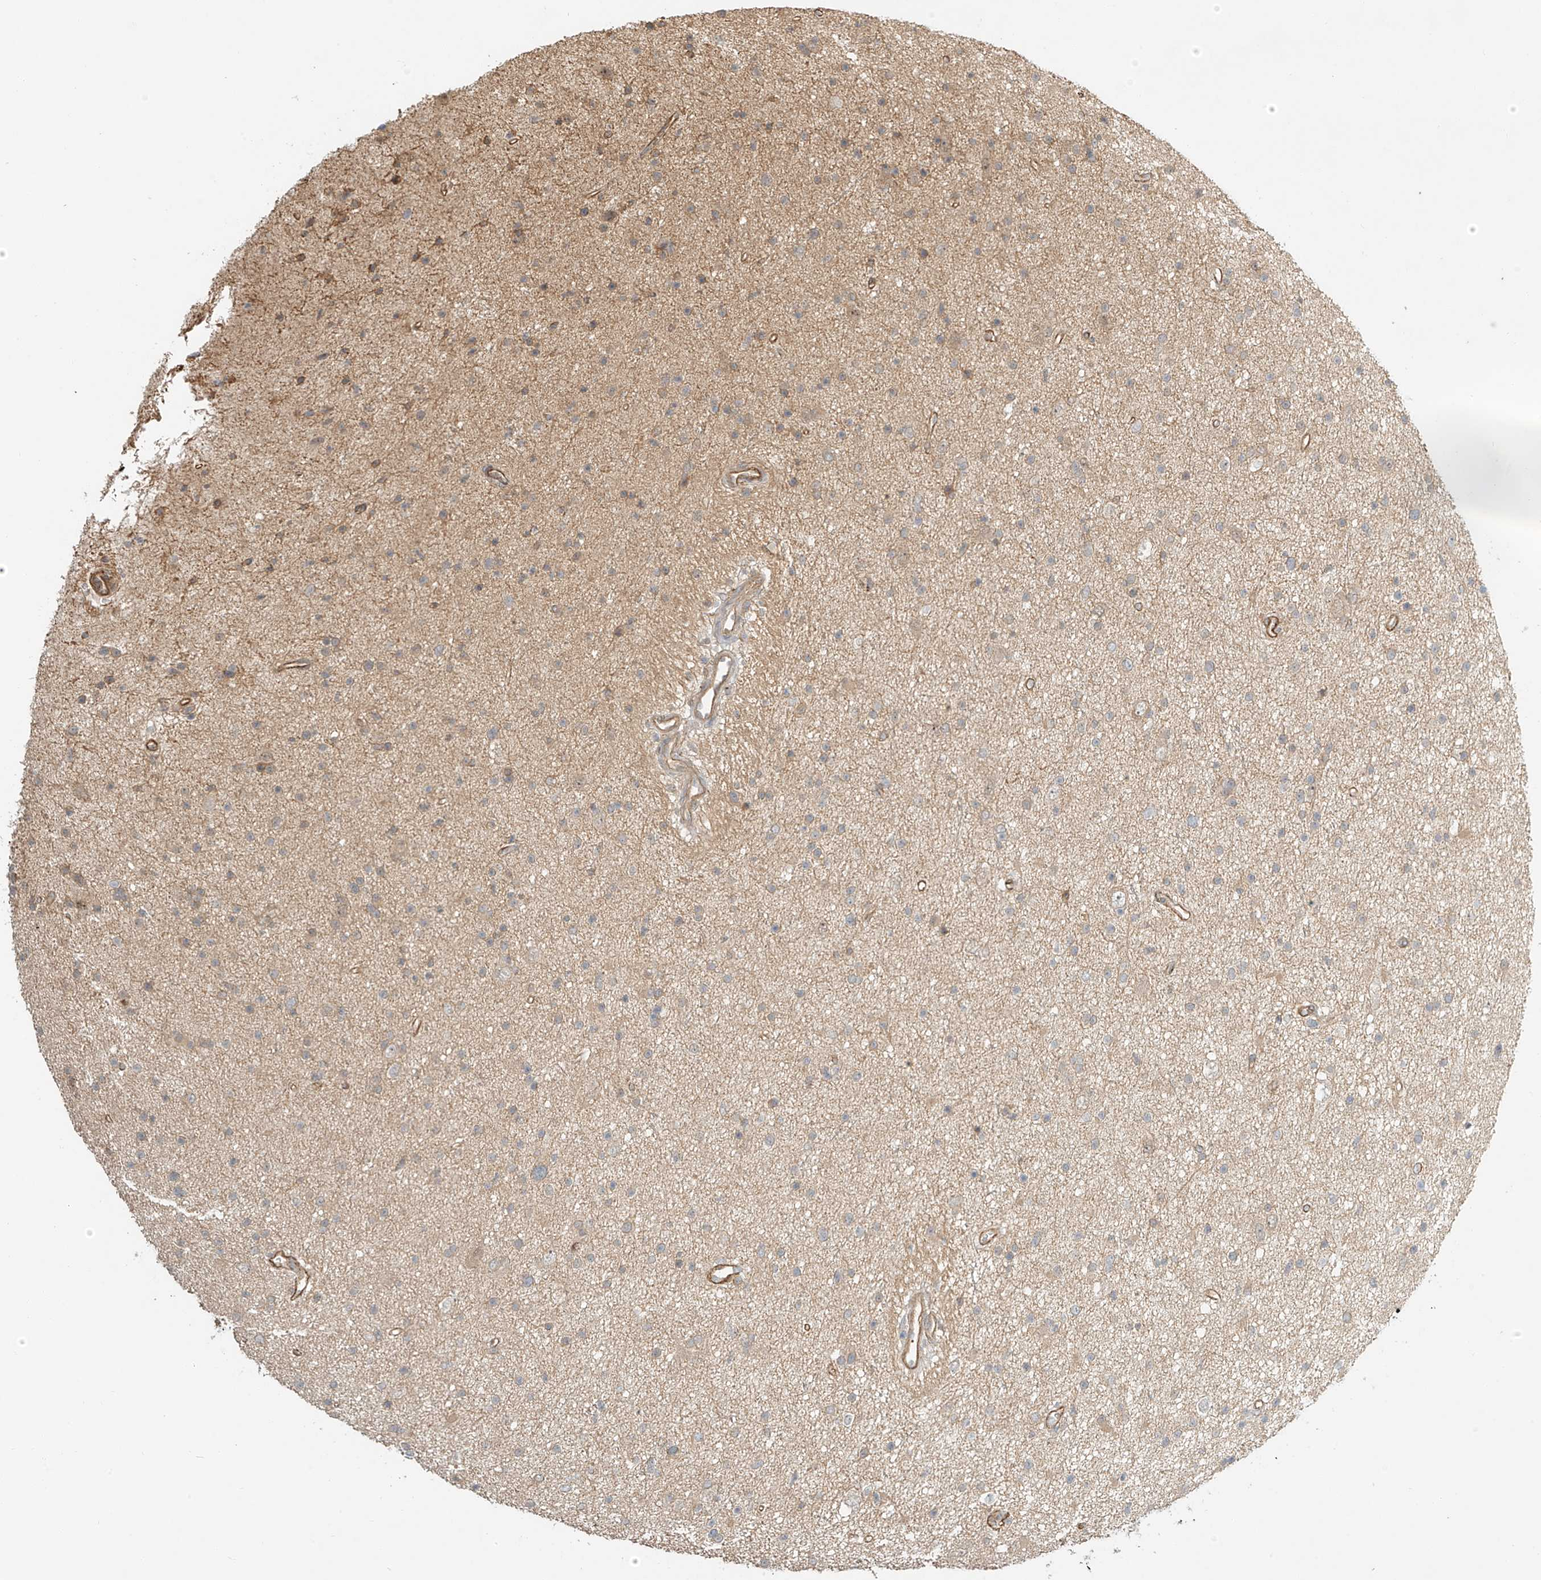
{"staining": {"intensity": "weak", "quantity": "<25%", "location": "cytoplasmic/membranous"}, "tissue": "glioma", "cell_type": "Tumor cells", "image_type": "cancer", "snomed": [{"axis": "morphology", "description": "Glioma, malignant, Low grade"}, {"axis": "topography", "description": "Cerebral cortex"}], "caption": "Glioma was stained to show a protein in brown. There is no significant expression in tumor cells.", "gene": "CSMD3", "patient": {"sex": "female", "age": 39}}